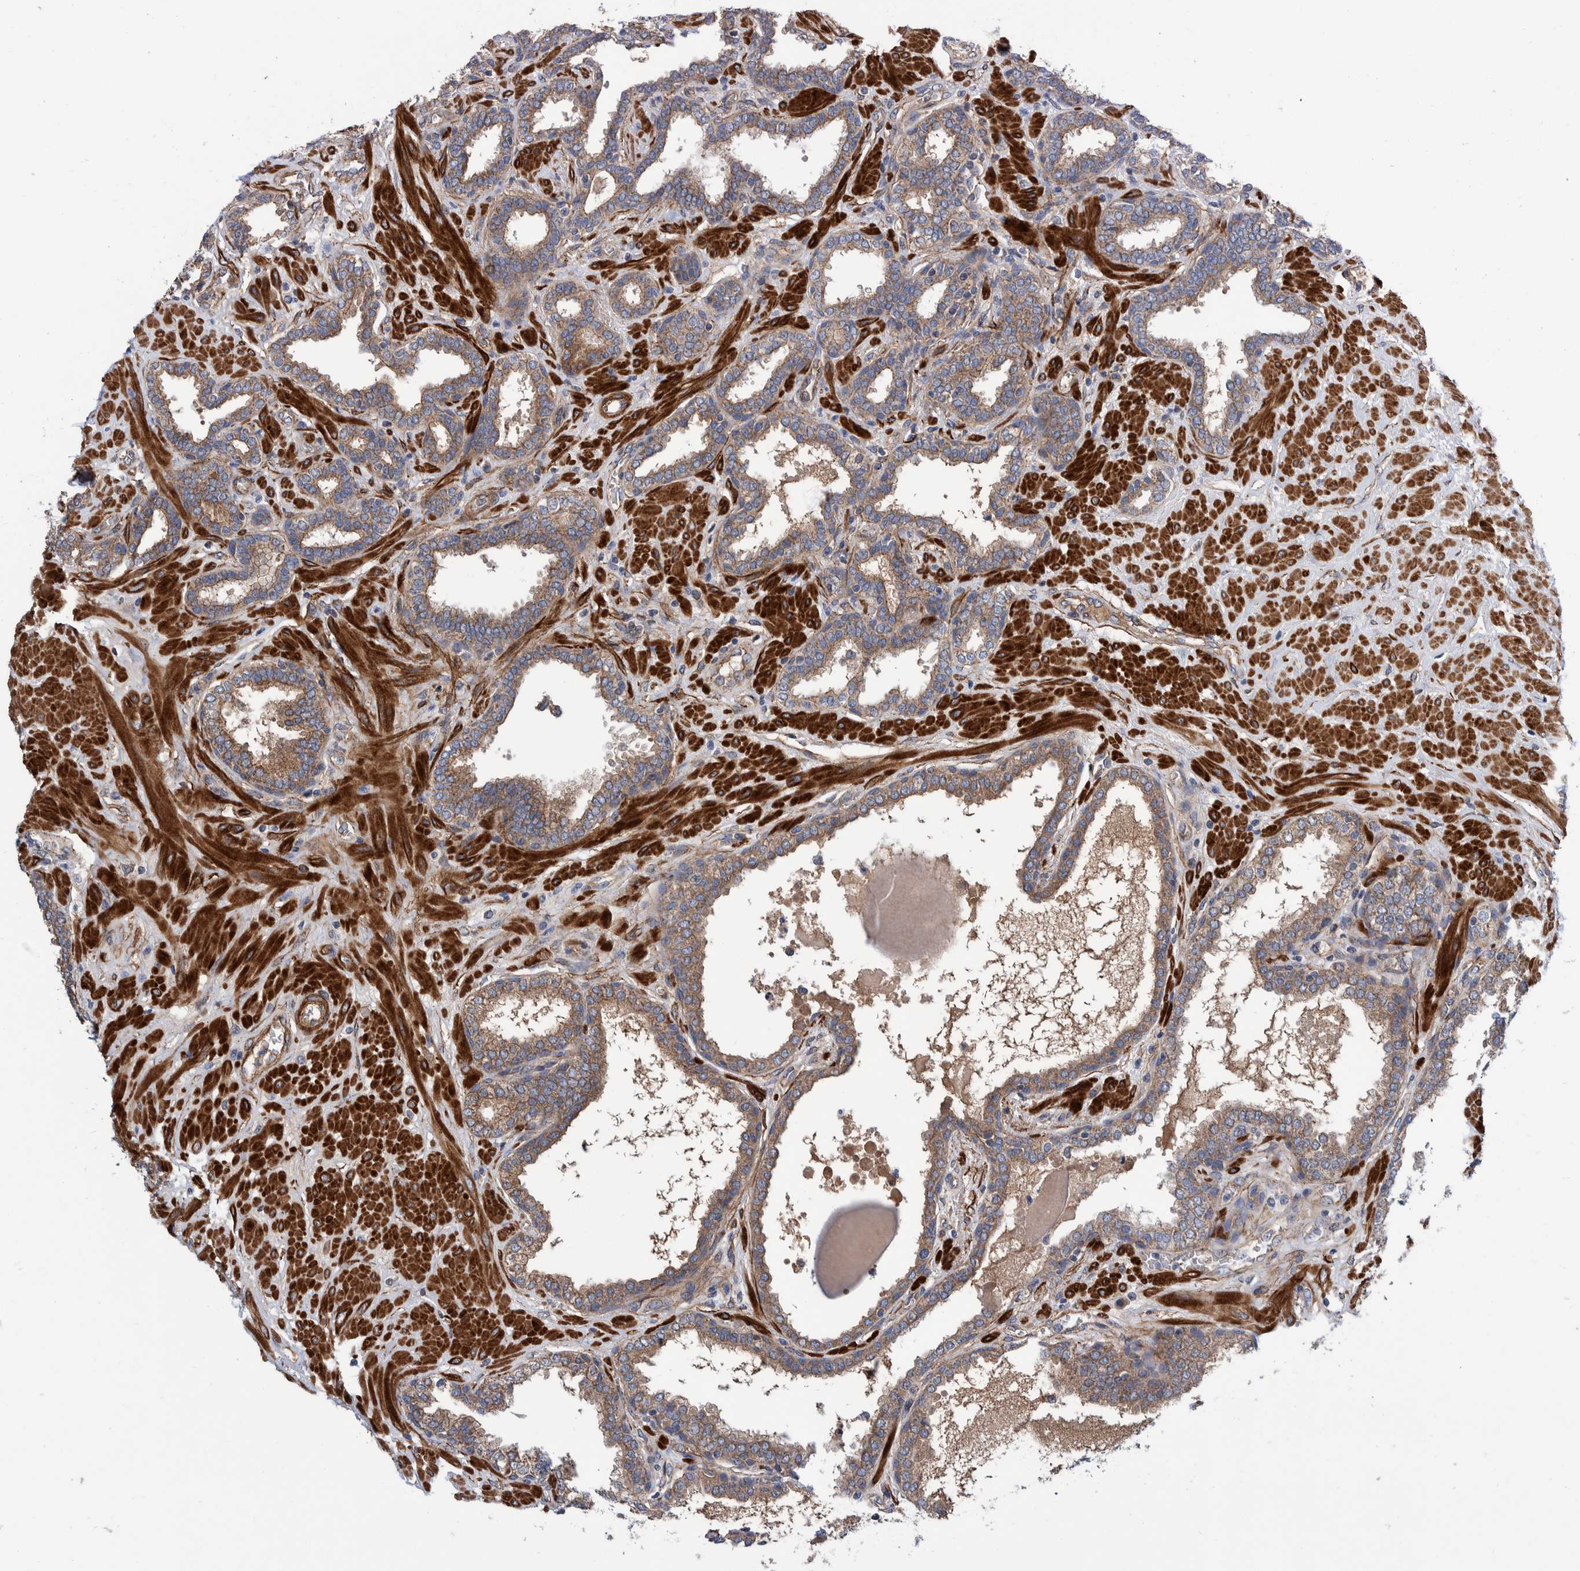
{"staining": {"intensity": "weak", "quantity": ">75%", "location": "cytoplasmic/membranous"}, "tissue": "prostate", "cell_type": "Glandular cells", "image_type": "normal", "snomed": [{"axis": "morphology", "description": "Normal tissue, NOS"}, {"axis": "topography", "description": "Prostate"}], "caption": "Immunohistochemistry histopathology image of normal prostate stained for a protein (brown), which reveals low levels of weak cytoplasmic/membranous positivity in approximately >75% of glandular cells.", "gene": "ENSG00000262660", "patient": {"sex": "male", "age": 51}}